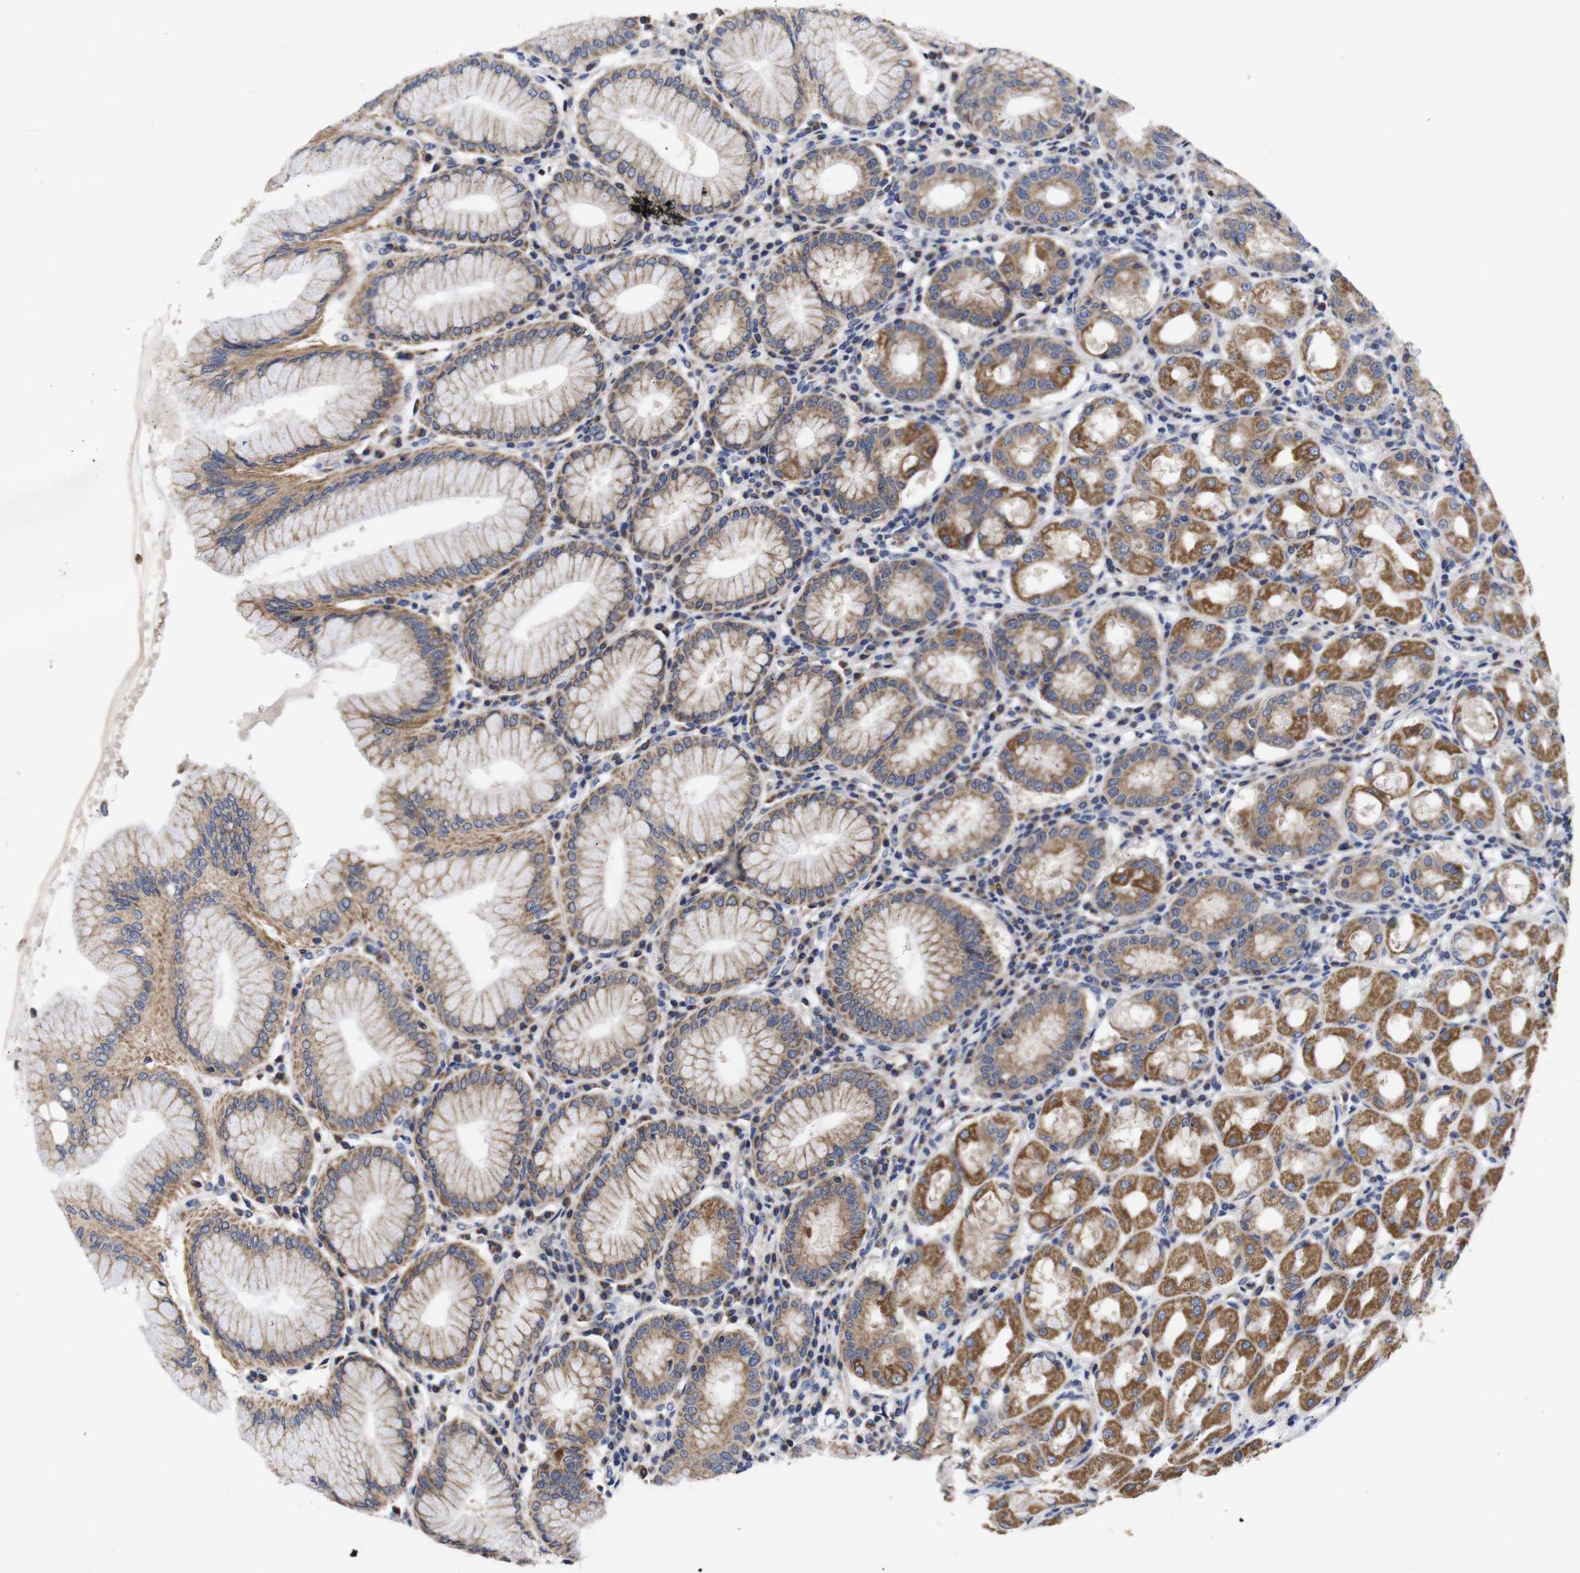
{"staining": {"intensity": "moderate", "quantity": ">75%", "location": "cytoplasmic/membranous"}, "tissue": "stomach", "cell_type": "Glandular cells", "image_type": "normal", "snomed": [{"axis": "morphology", "description": "Normal tissue, NOS"}, {"axis": "topography", "description": "Stomach"}, {"axis": "topography", "description": "Stomach, lower"}], "caption": "Protein positivity by immunohistochemistry (IHC) displays moderate cytoplasmic/membranous positivity in approximately >75% of glandular cells in unremarkable stomach.", "gene": "OPN3", "patient": {"sex": "female", "age": 56}}